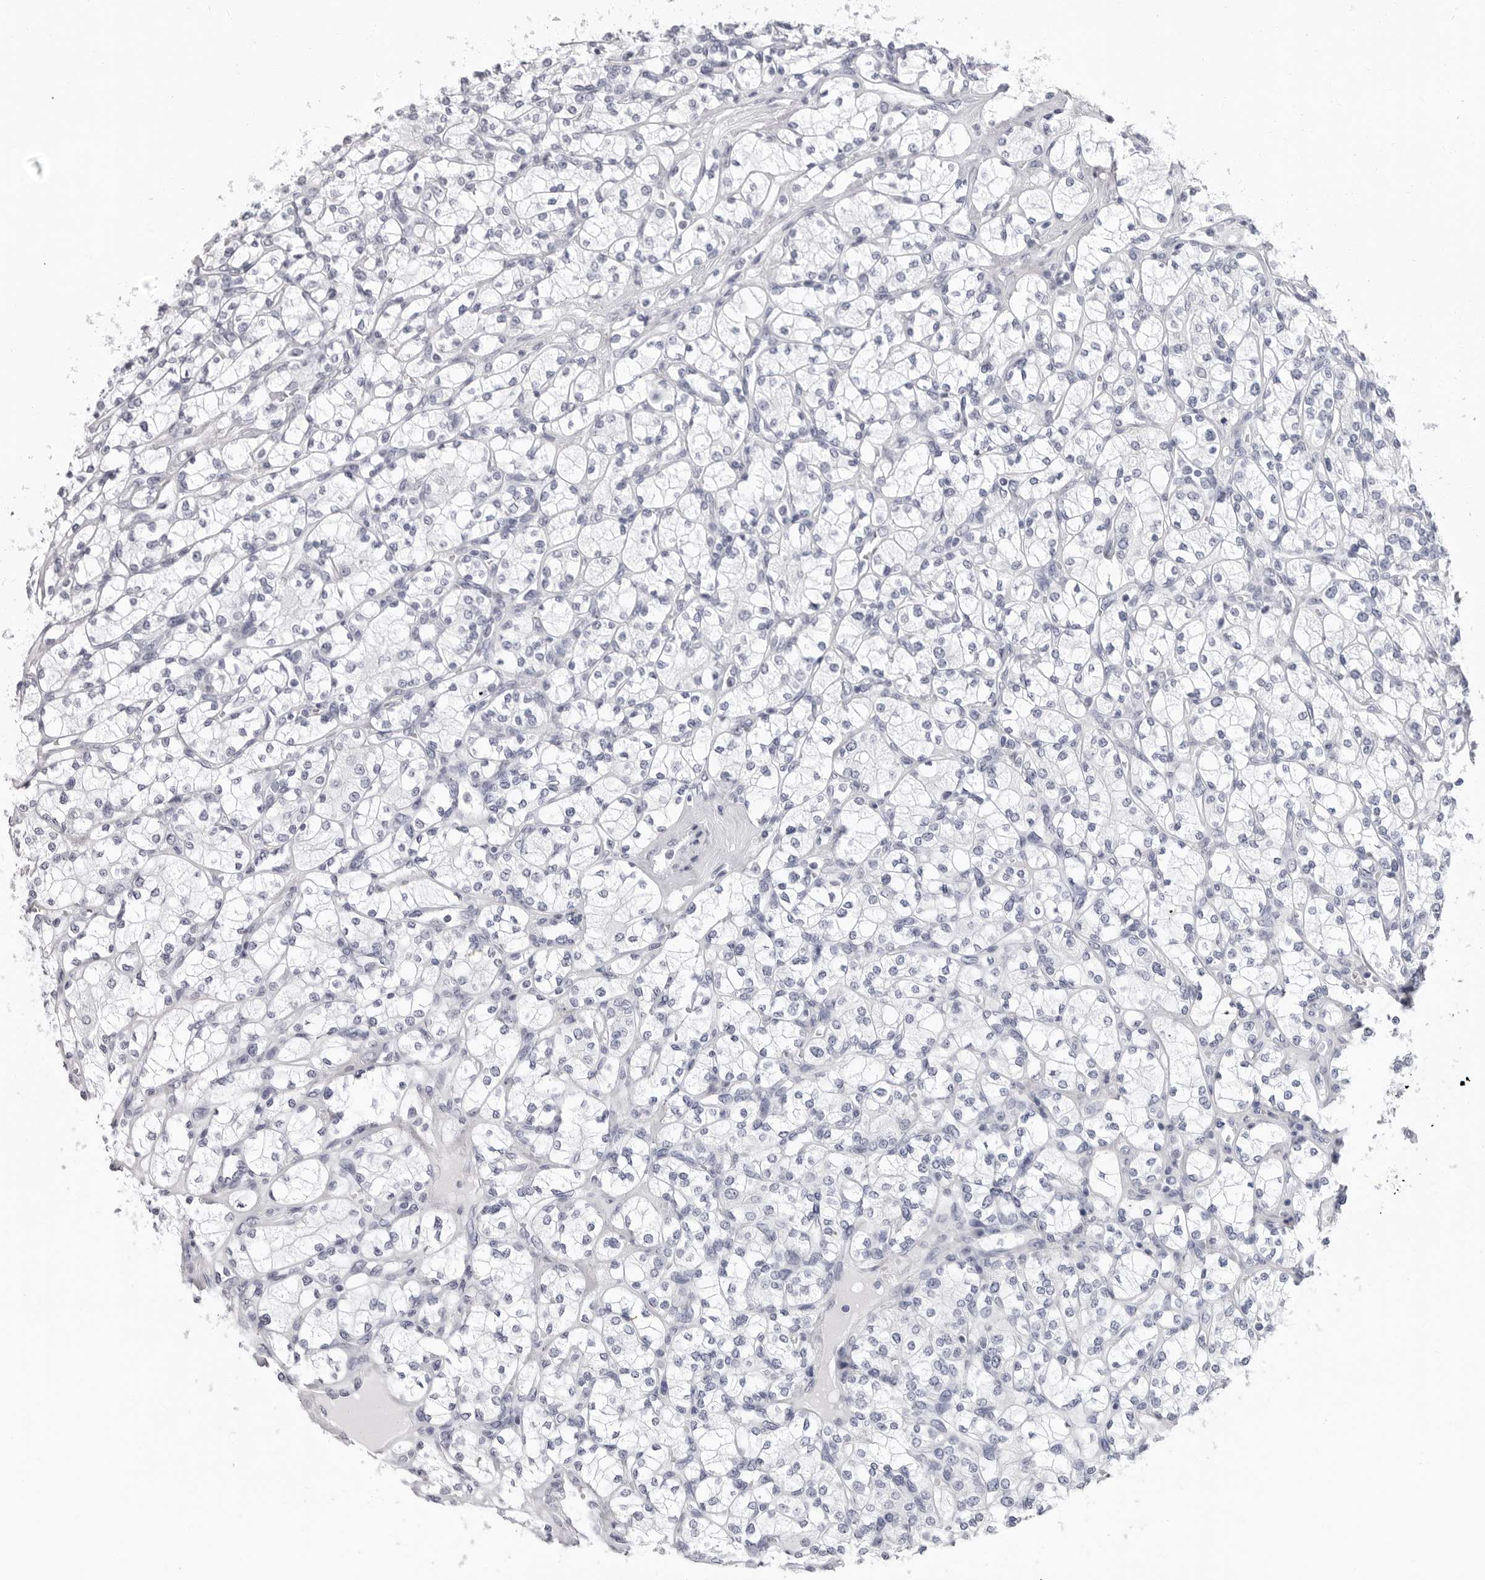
{"staining": {"intensity": "negative", "quantity": "none", "location": "none"}, "tissue": "renal cancer", "cell_type": "Tumor cells", "image_type": "cancer", "snomed": [{"axis": "morphology", "description": "Adenocarcinoma, NOS"}, {"axis": "topography", "description": "Kidney"}], "caption": "Immunohistochemical staining of renal adenocarcinoma reveals no significant staining in tumor cells.", "gene": "ERICH3", "patient": {"sex": "male", "age": 77}}